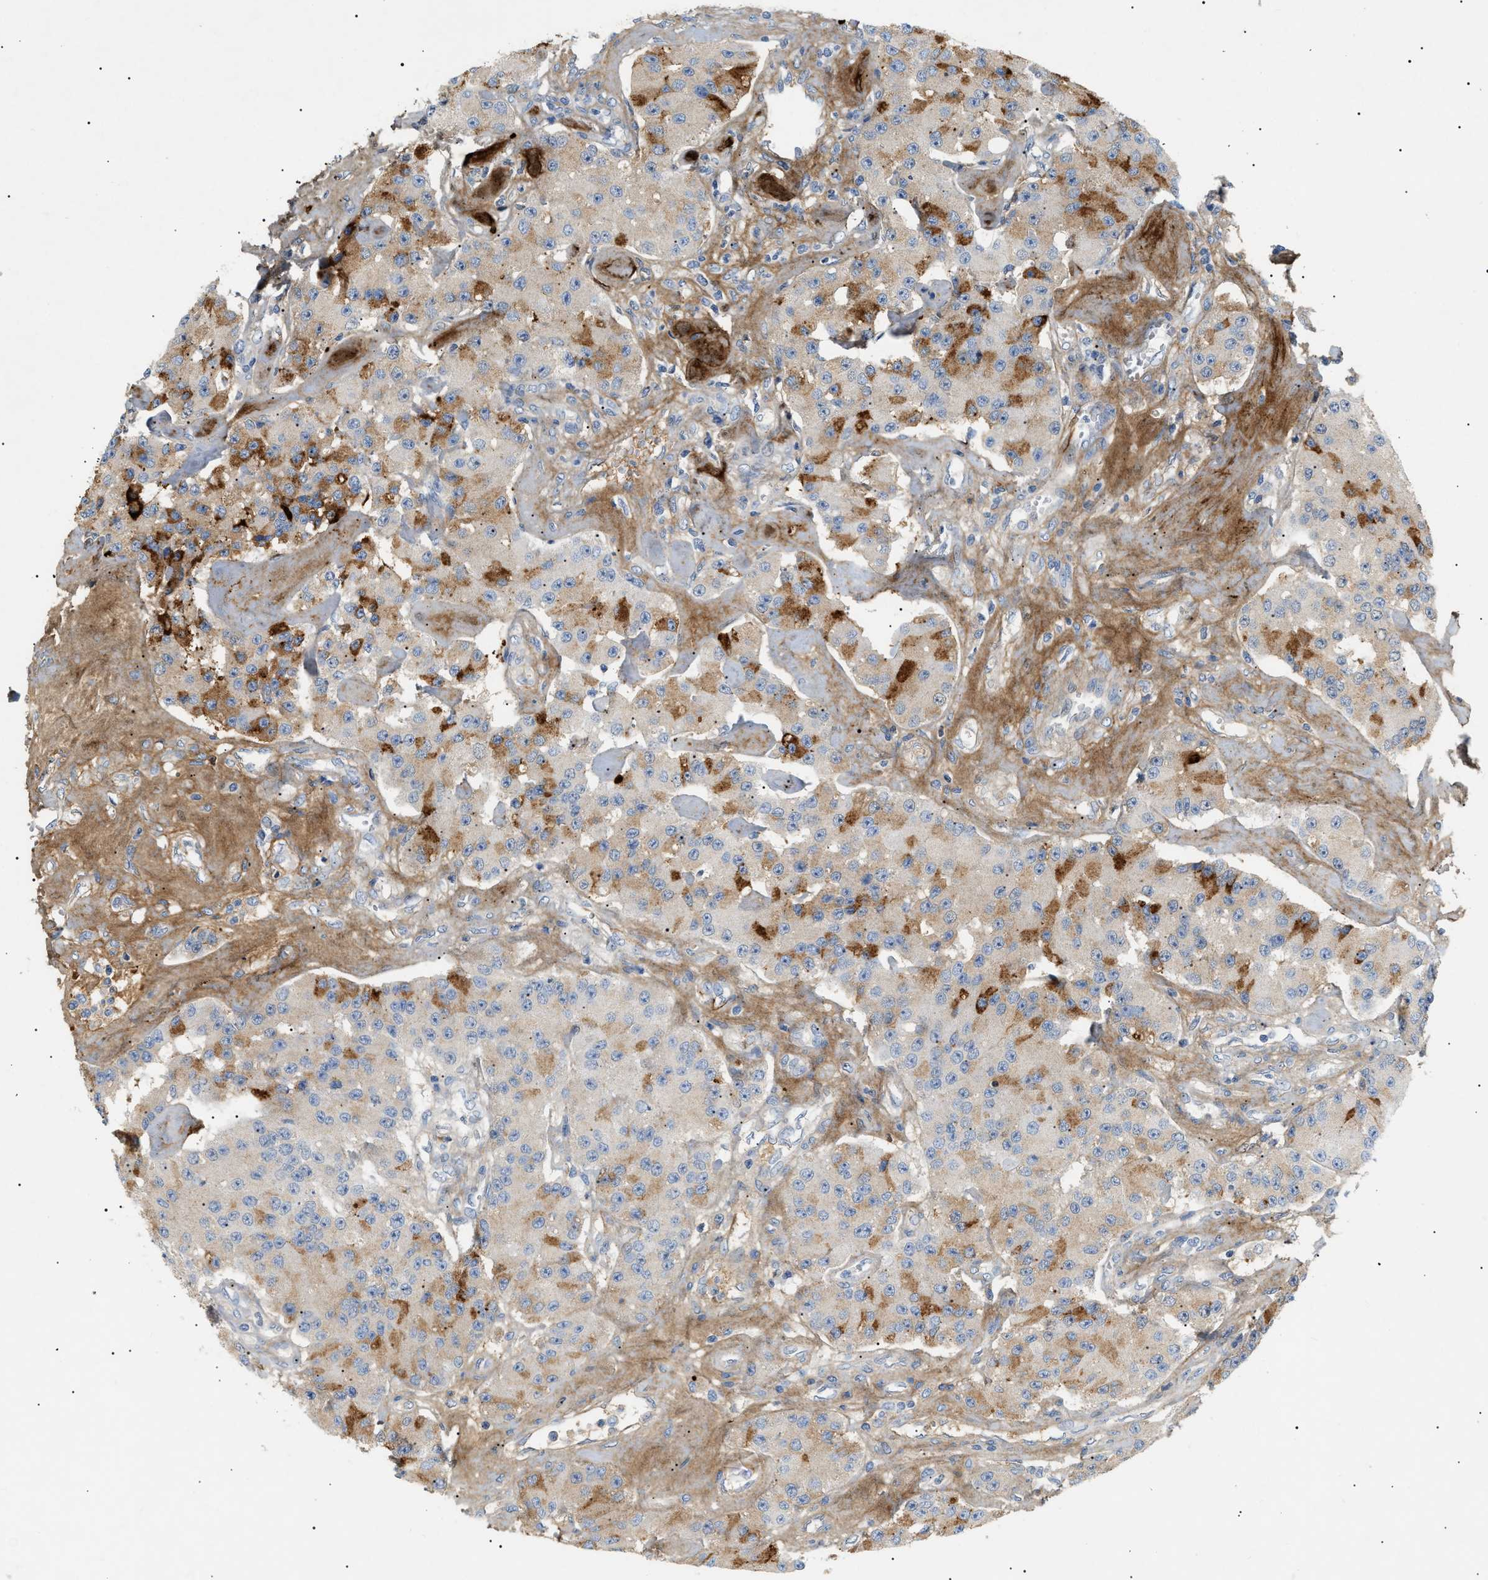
{"staining": {"intensity": "moderate", "quantity": "25%-75%", "location": "cytoplasmic/membranous"}, "tissue": "carcinoid", "cell_type": "Tumor cells", "image_type": "cancer", "snomed": [{"axis": "morphology", "description": "Carcinoid, malignant, NOS"}, {"axis": "topography", "description": "Pancreas"}], "caption": "A micrograph showing moderate cytoplasmic/membranous positivity in approximately 25%-75% of tumor cells in carcinoid, as visualized by brown immunohistochemical staining.", "gene": "CFH", "patient": {"sex": "male", "age": 41}}